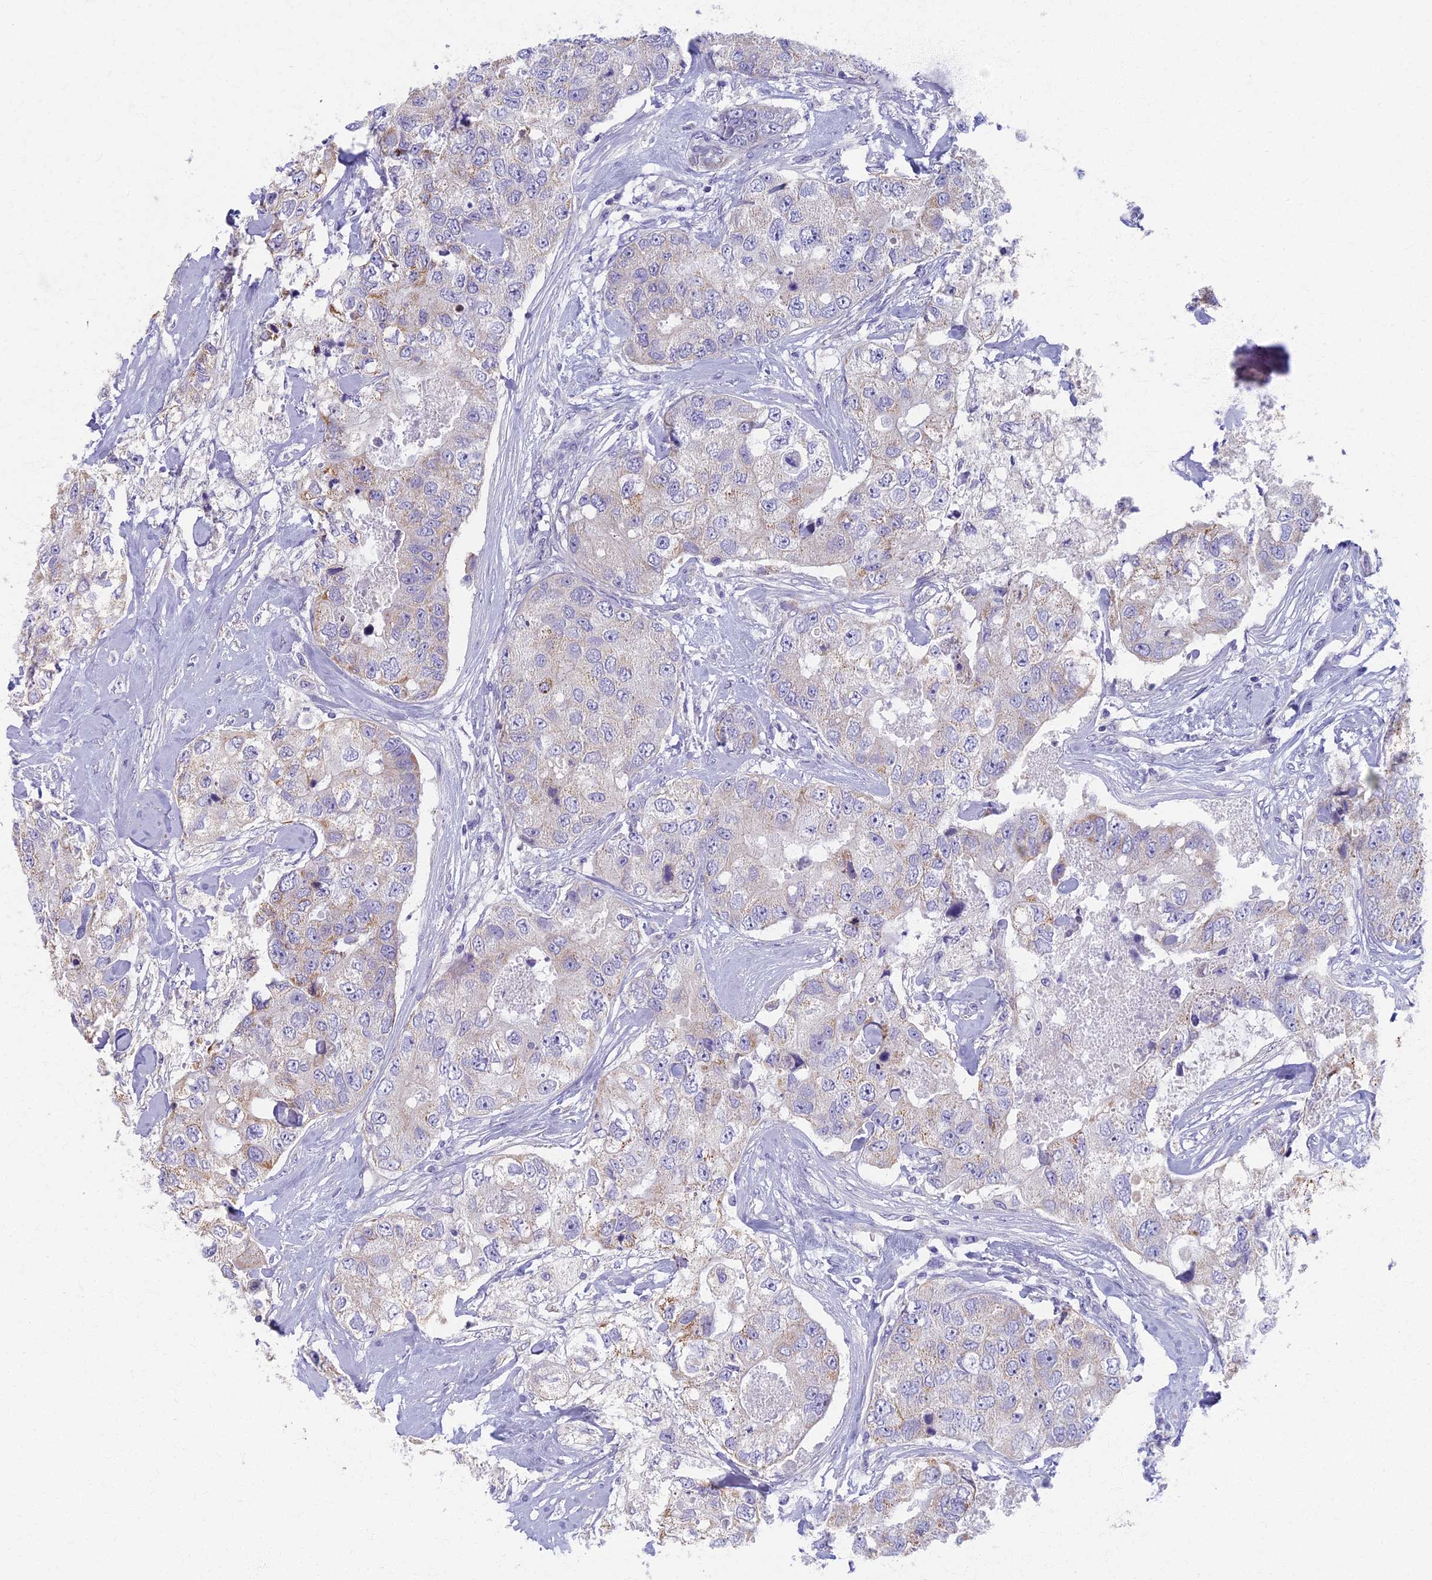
{"staining": {"intensity": "weak", "quantity": "<25%", "location": "cytoplasmic/membranous"}, "tissue": "breast cancer", "cell_type": "Tumor cells", "image_type": "cancer", "snomed": [{"axis": "morphology", "description": "Duct carcinoma"}, {"axis": "topography", "description": "Breast"}], "caption": "Tumor cells are negative for protein expression in human breast infiltrating ductal carcinoma. (DAB (3,3'-diaminobenzidine) immunohistochemistry with hematoxylin counter stain).", "gene": "AP4E1", "patient": {"sex": "female", "age": 62}}